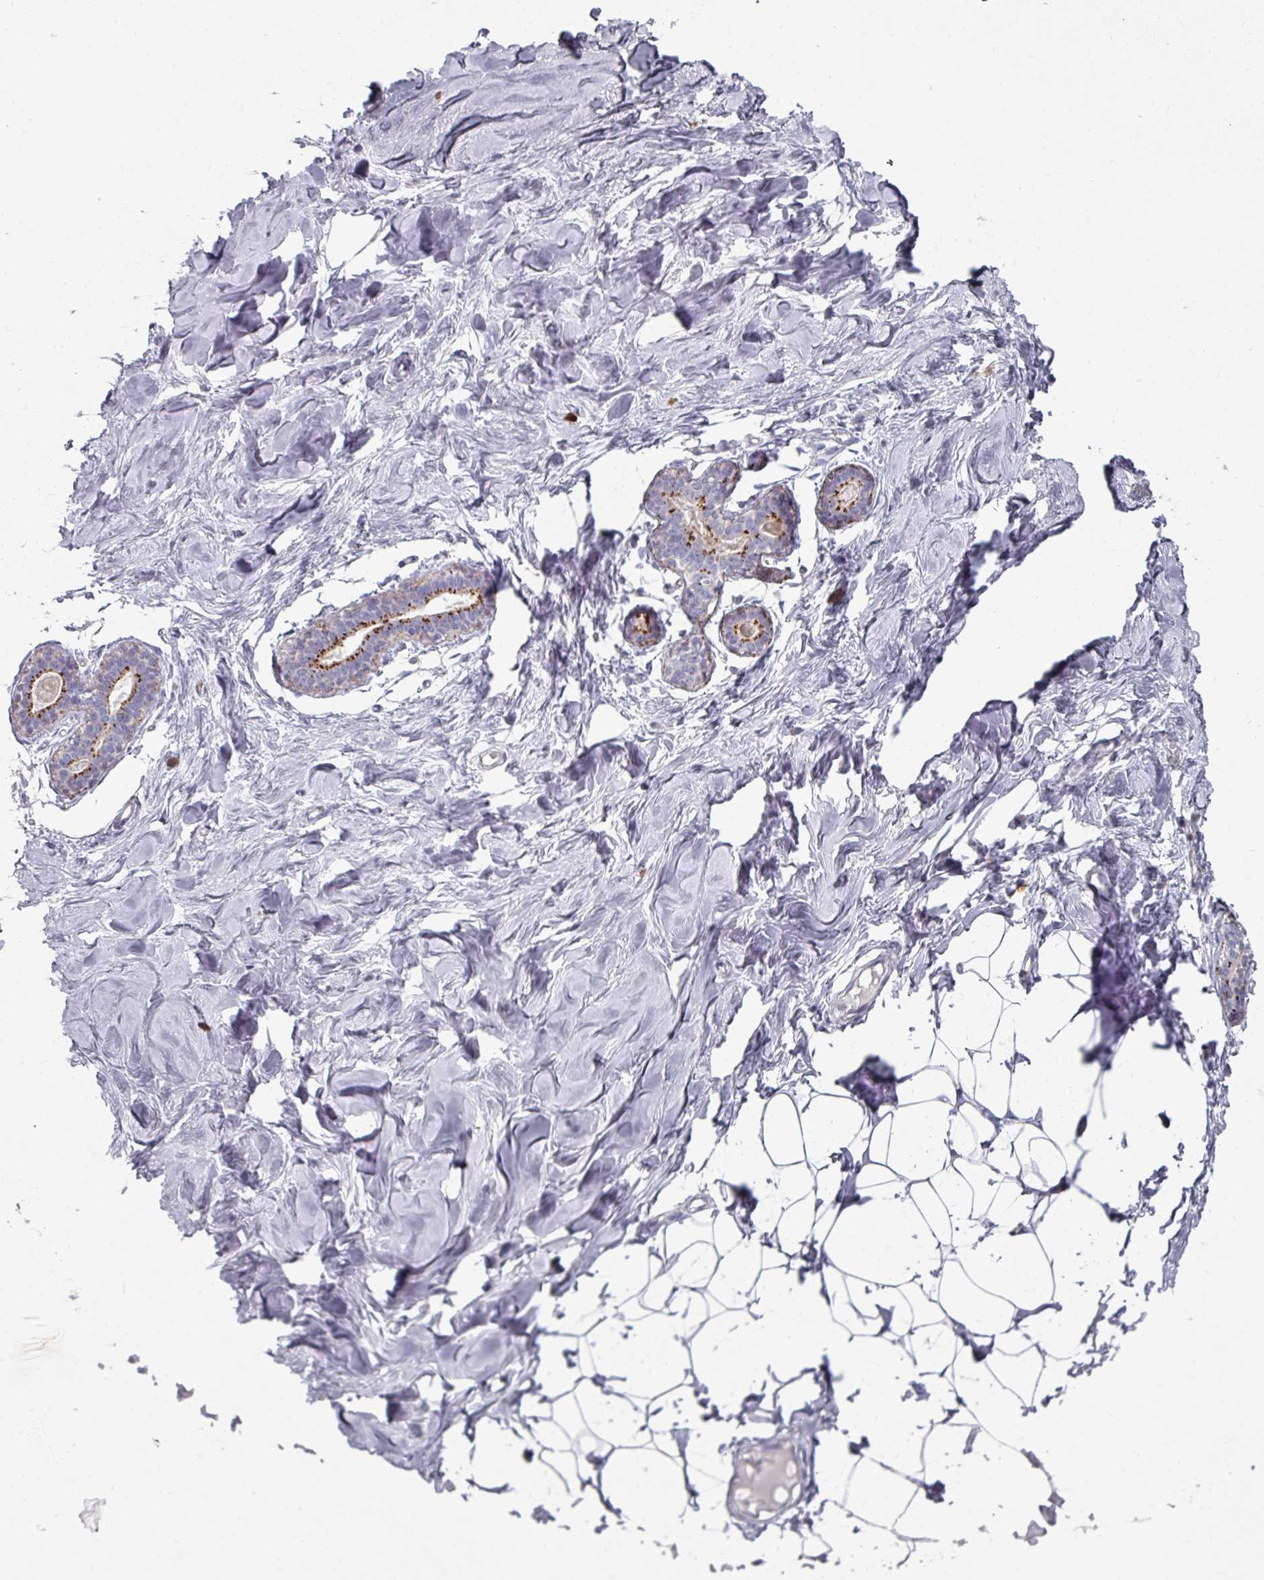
{"staining": {"intensity": "negative", "quantity": "none", "location": "none"}, "tissue": "breast", "cell_type": "Adipocytes", "image_type": "normal", "snomed": [{"axis": "morphology", "description": "Normal tissue, NOS"}, {"axis": "topography", "description": "Breast"}], "caption": "Immunohistochemical staining of normal human breast demonstrates no significant expression in adipocytes.", "gene": "NT5C1A", "patient": {"sex": "female", "age": 23}}